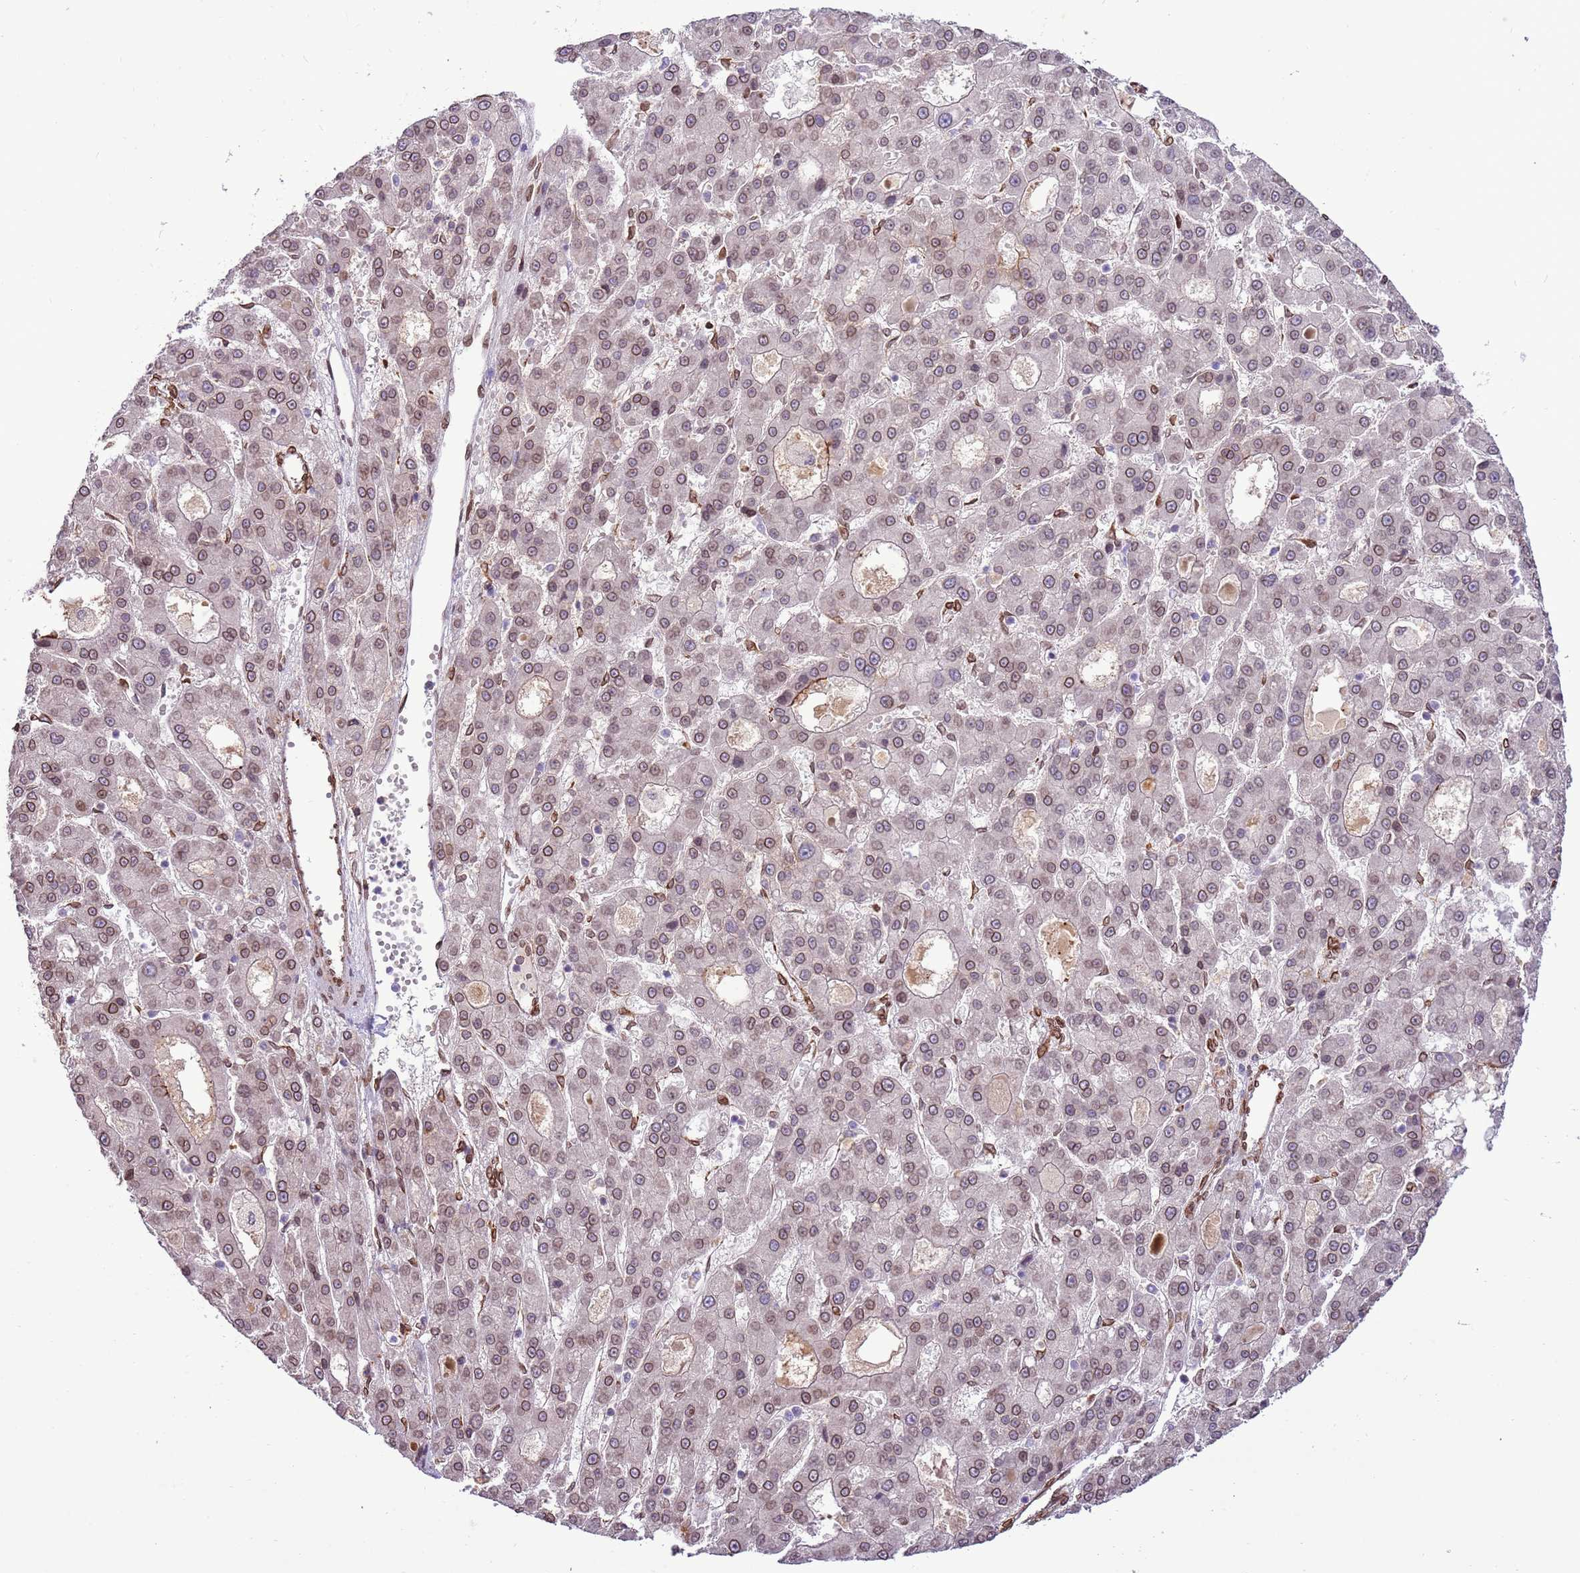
{"staining": {"intensity": "moderate", "quantity": ">75%", "location": "cytoplasmic/membranous,nuclear"}, "tissue": "liver cancer", "cell_type": "Tumor cells", "image_type": "cancer", "snomed": [{"axis": "morphology", "description": "Carcinoma, Hepatocellular, NOS"}, {"axis": "topography", "description": "Liver"}], "caption": "Liver cancer stained for a protein (brown) displays moderate cytoplasmic/membranous and nuclear positive positivity in approximately >75% of tumor cells.", "gene": "TMEM47", "patient": {"sex": "male", "age": 70}}